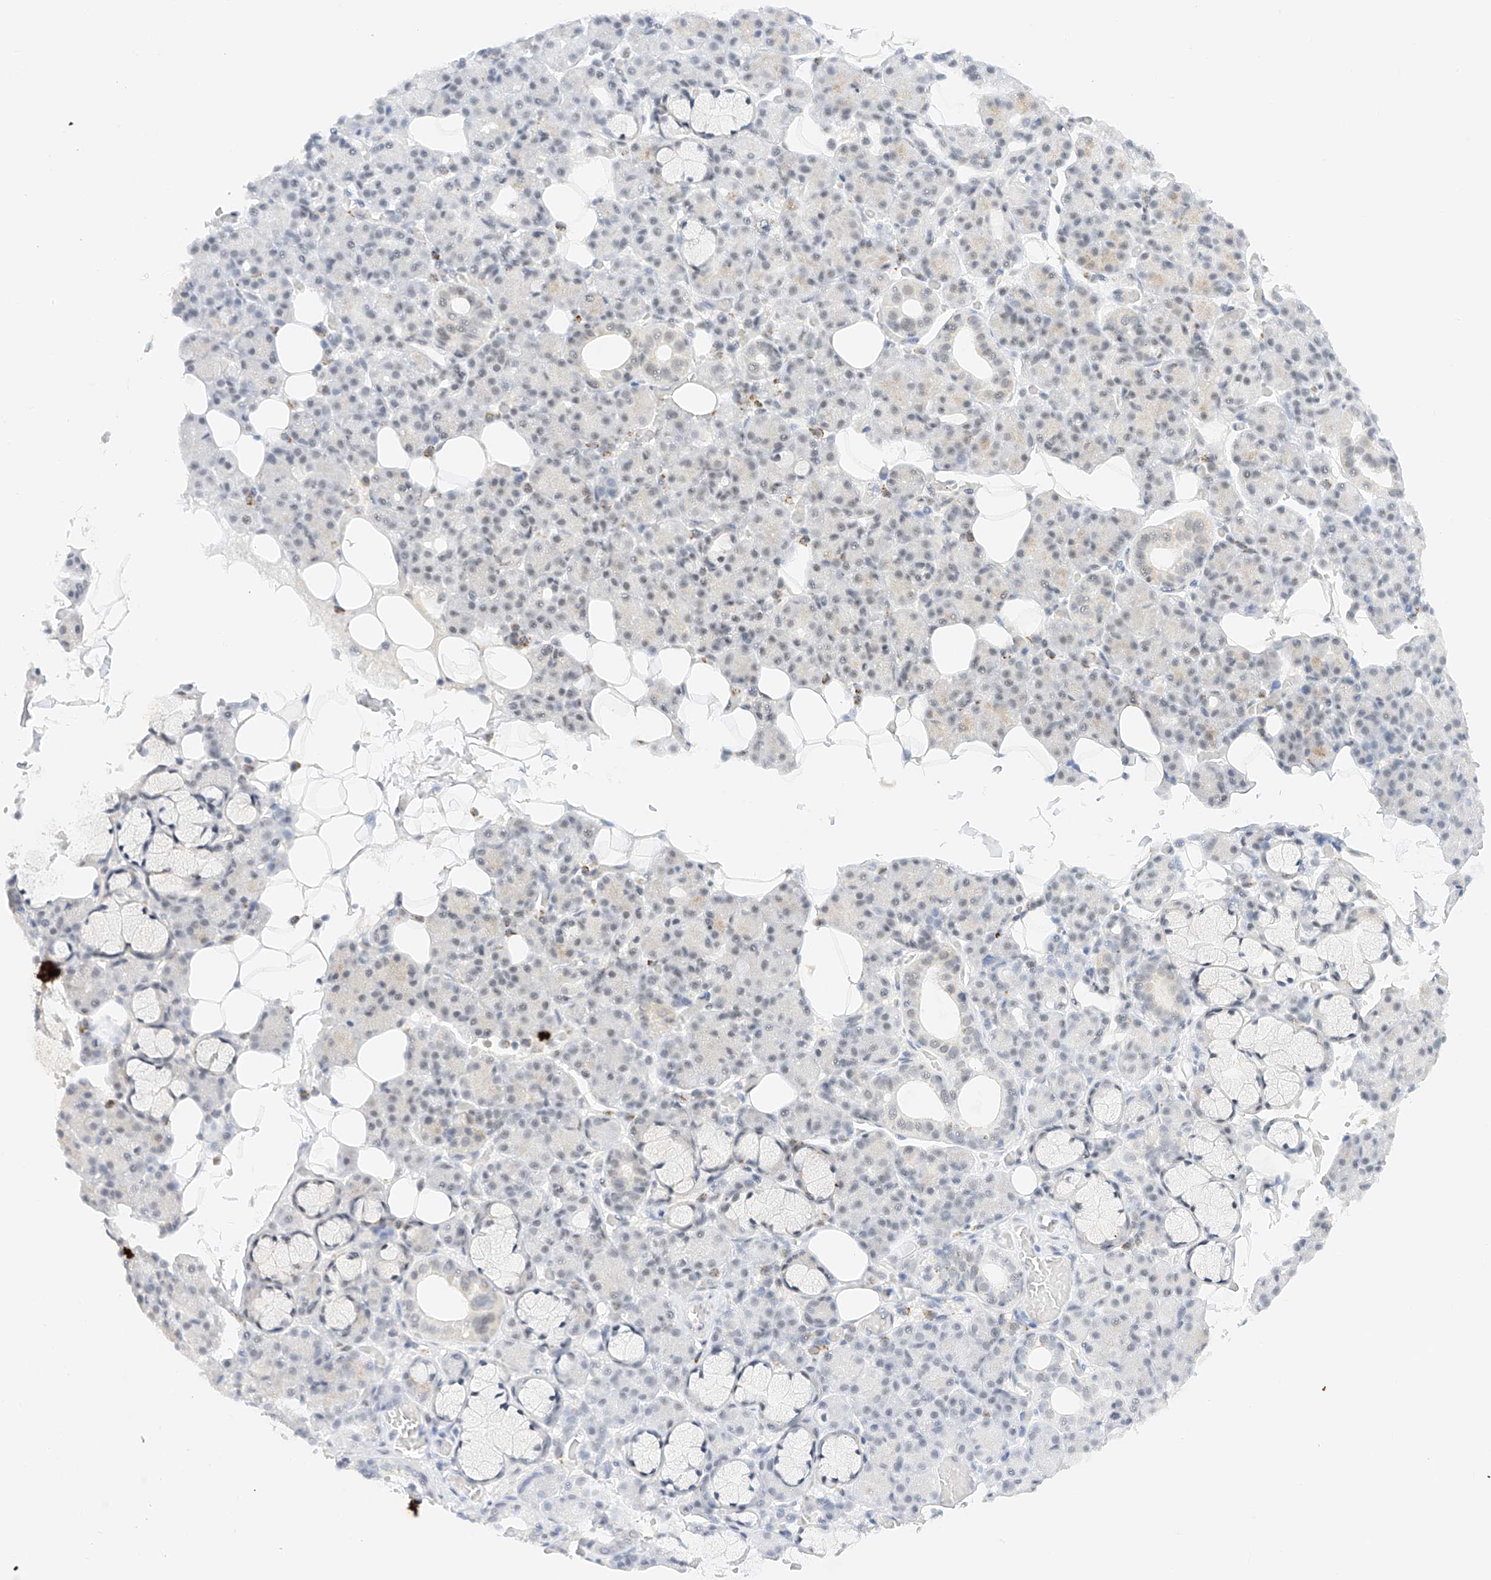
{"staining": {"intensity": "negative", "quantity": "none", "location": "none"}, "tissue": "salivary gland", "cell_type": "Glandular cells", "image_type": "normal", "snomed": [{"axis": "morphology", "description": "Normal tissue, NOS"}, {"axis": "topography", "description": "Salivary gland"}], "caption": "An immunohistochemistry (IHC) histopathology image of unremarkable salivary gland is shown. There is no staining in glandular cells of salivary gland.", "gene": "NRF1", "patient": {"sex": "male", "age": 63}}